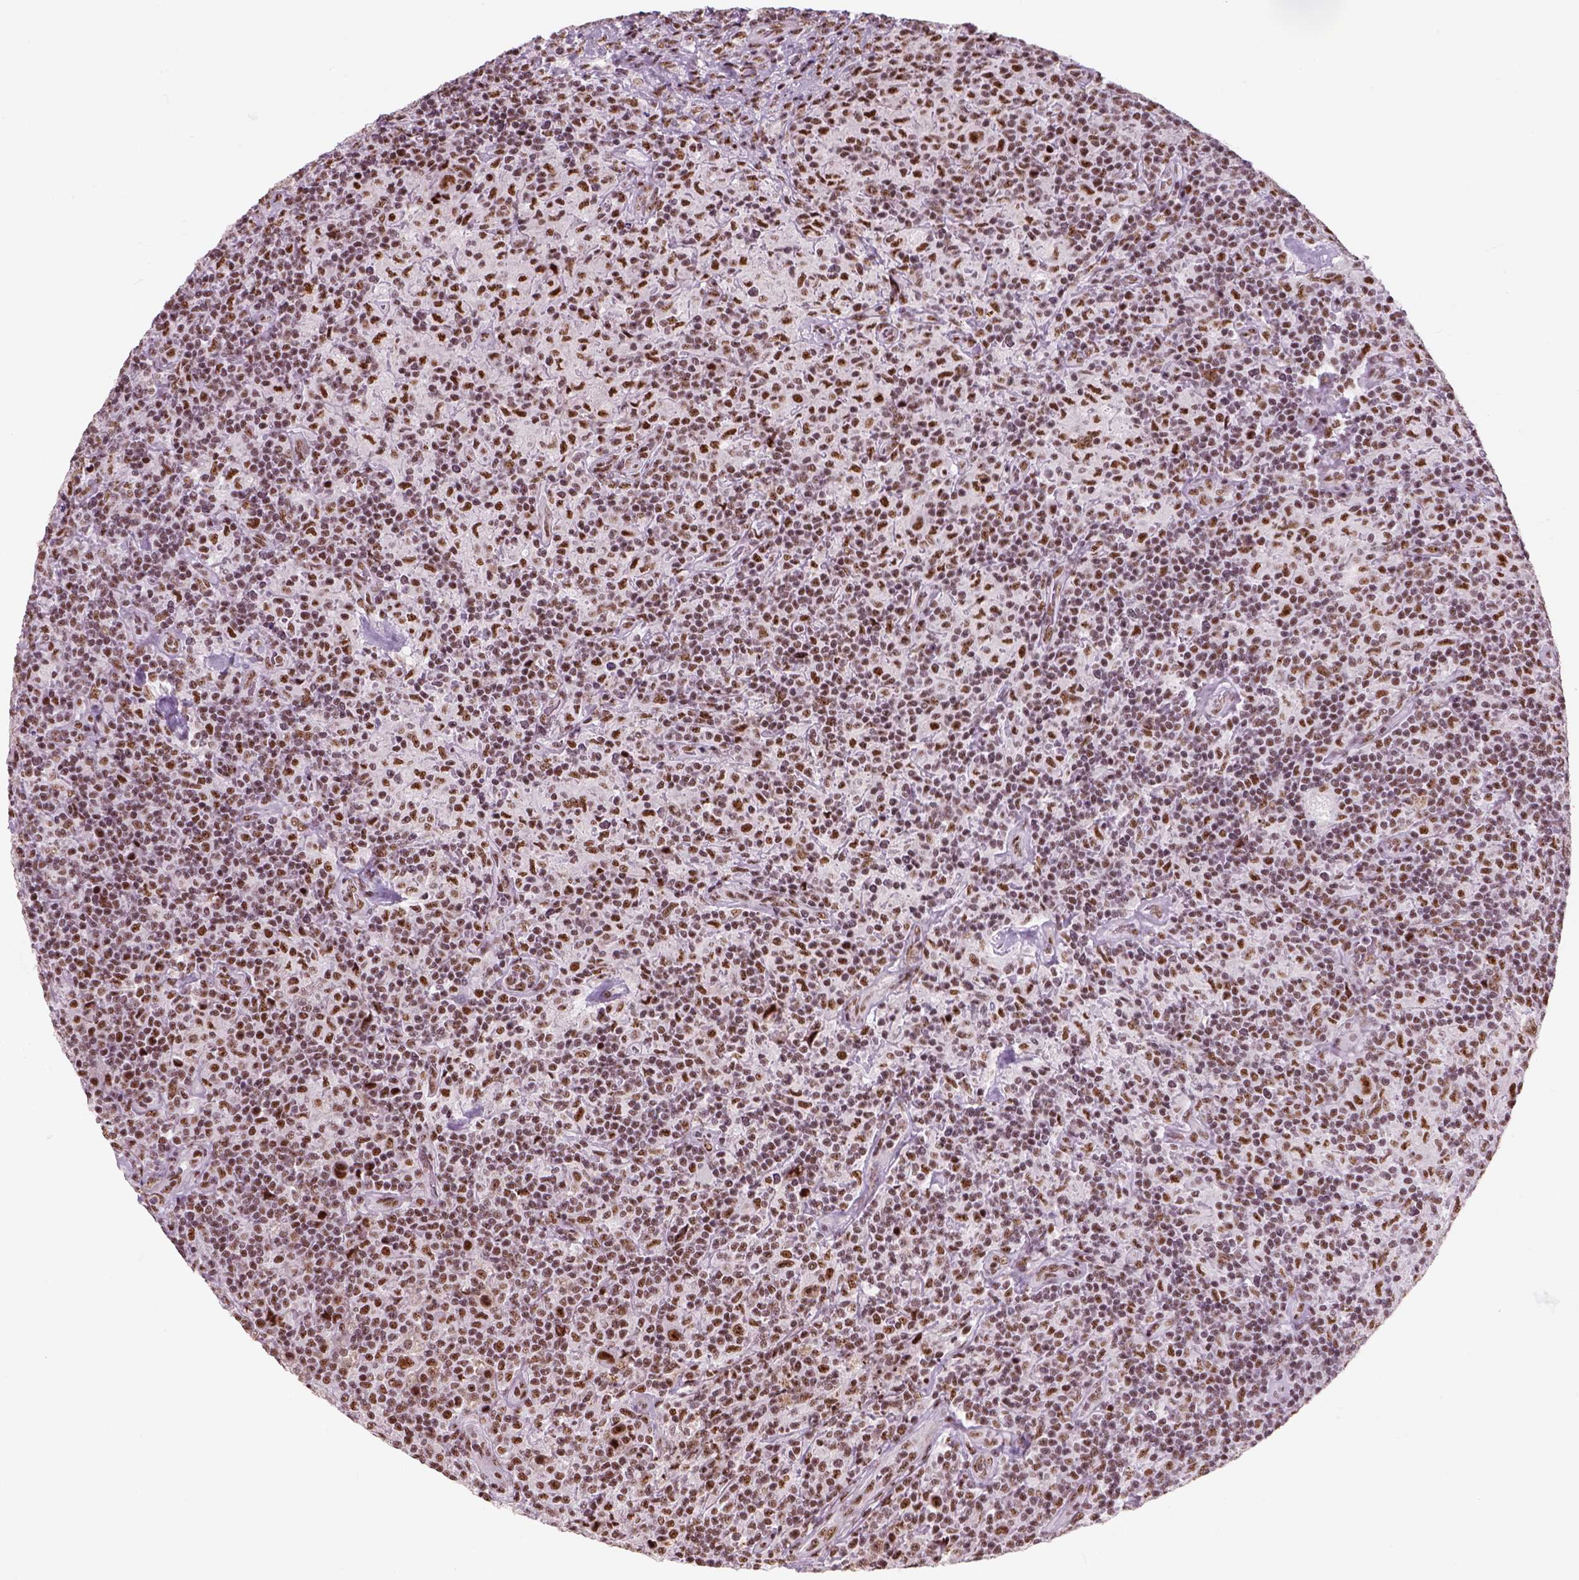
{"staining": {"intensity": "moderate", "quantity": ">75%", "location": "nuclear"}, "tissue": "lymphoma", "cell_type": "Tumor cells", "image_type": "cancer", "snomed": [{"axis": "morphology", "description": "Hodgkin's disease, NOS"}, {"axis": "topography", "description": "Lymph node"}], "caption": "Hodgkin's disease stained for a protein demonstrates moderate nuclear positivity in tumor cells.", "gene": "GTF2F1", "patient": {"sex": "male", "age": 70}}